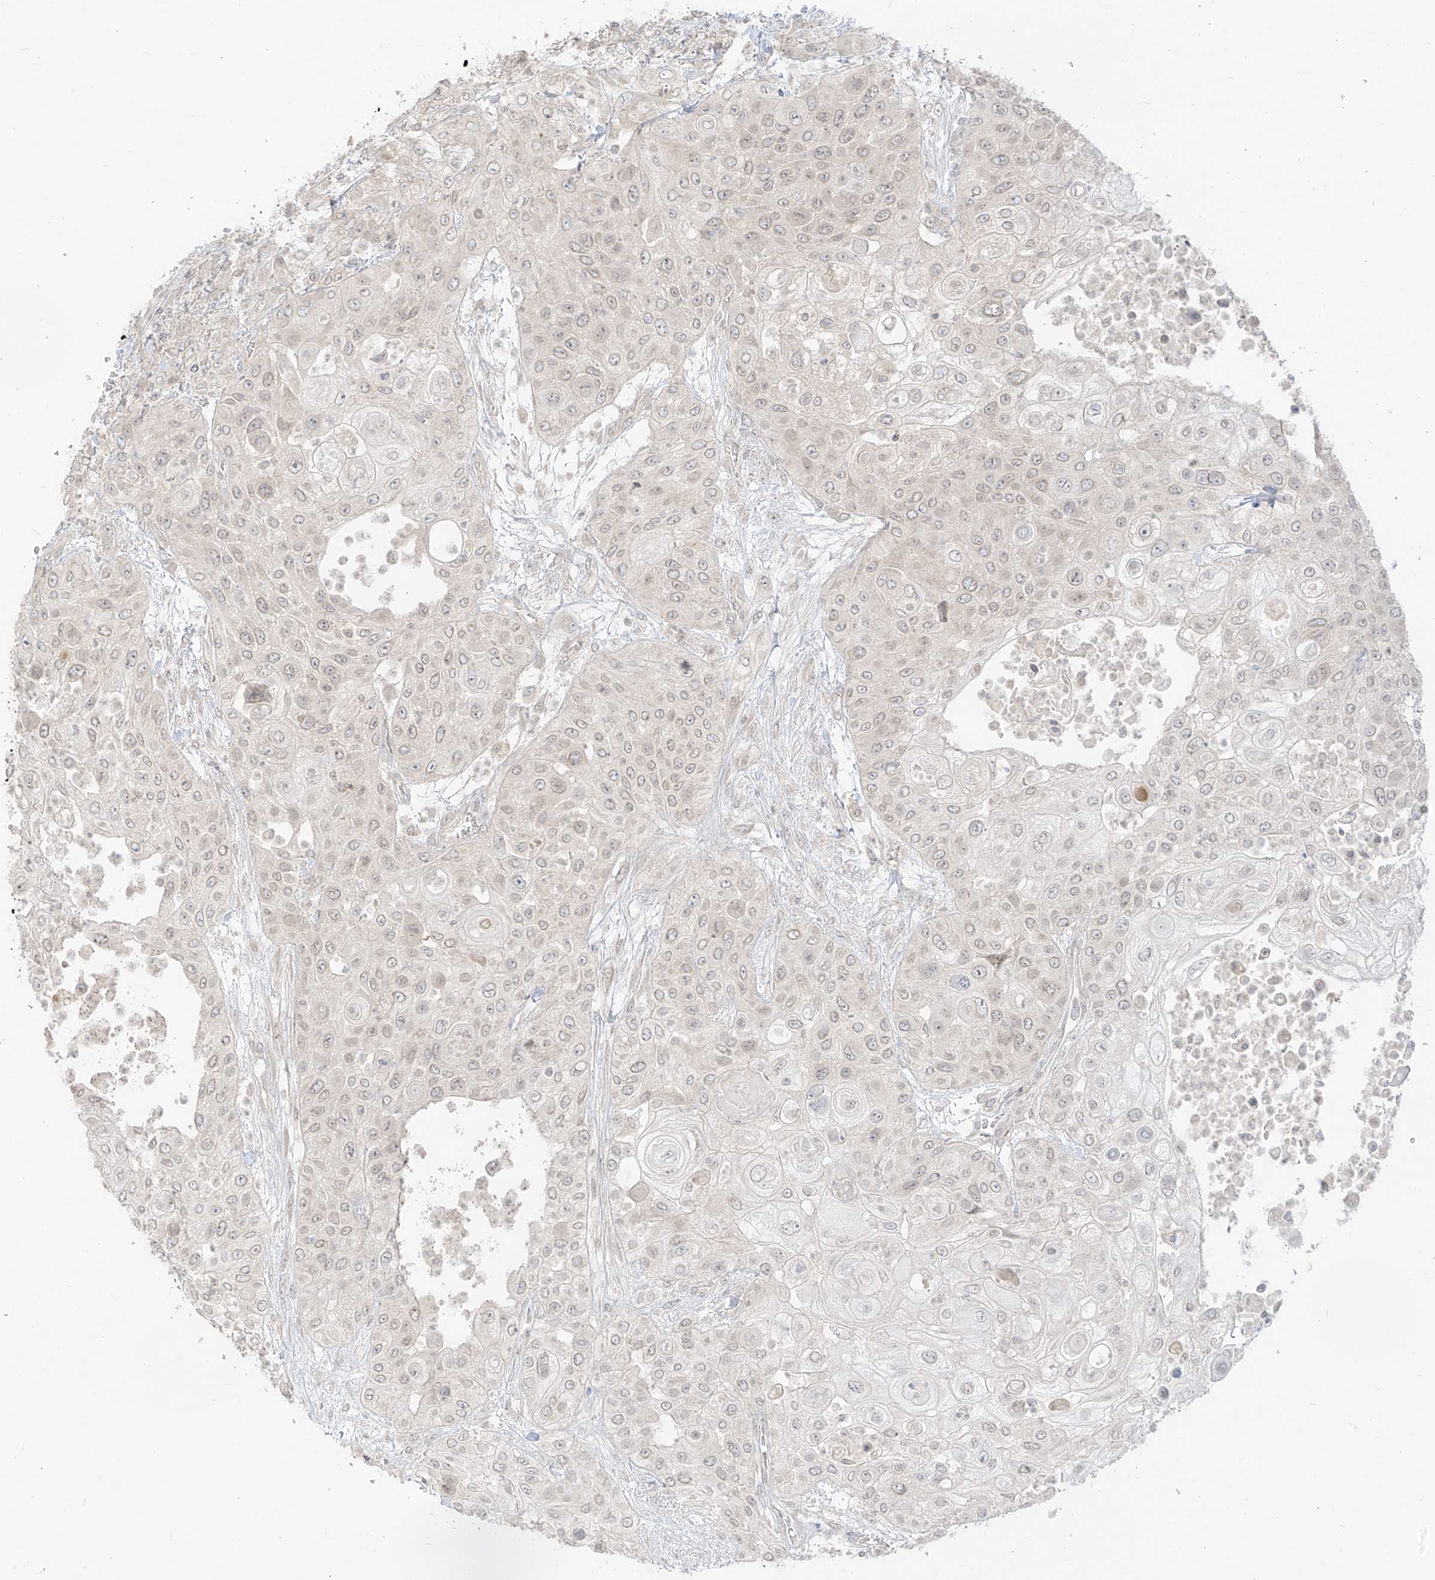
{"staining": {"intensity": "weak", "quantity": "<25%", "location": "cytoplasmic/membranous,nuclear"}, "tissue": "urothelial cancer", "cell_type": "Tumor cells", "image_type": "cancer", "snomed": [{"axis": "morphology", "description": "Urothelial carcinoma, High grade"}, {"axis": "topography", "description": "Urinary bladder"}], "caption": "A high-resolution micrograph shows IHC staining of high-grade urothelial carcinoma, which demonstrates no significant expression in tumor cells. The staining is performed using DAB (3,3'-diaminobenzidine) brown chromogen with nuclei counter-stained in using hematoxylin.", "gene": "LIPT1", "patient": {"sex": "female", "age": 79}}